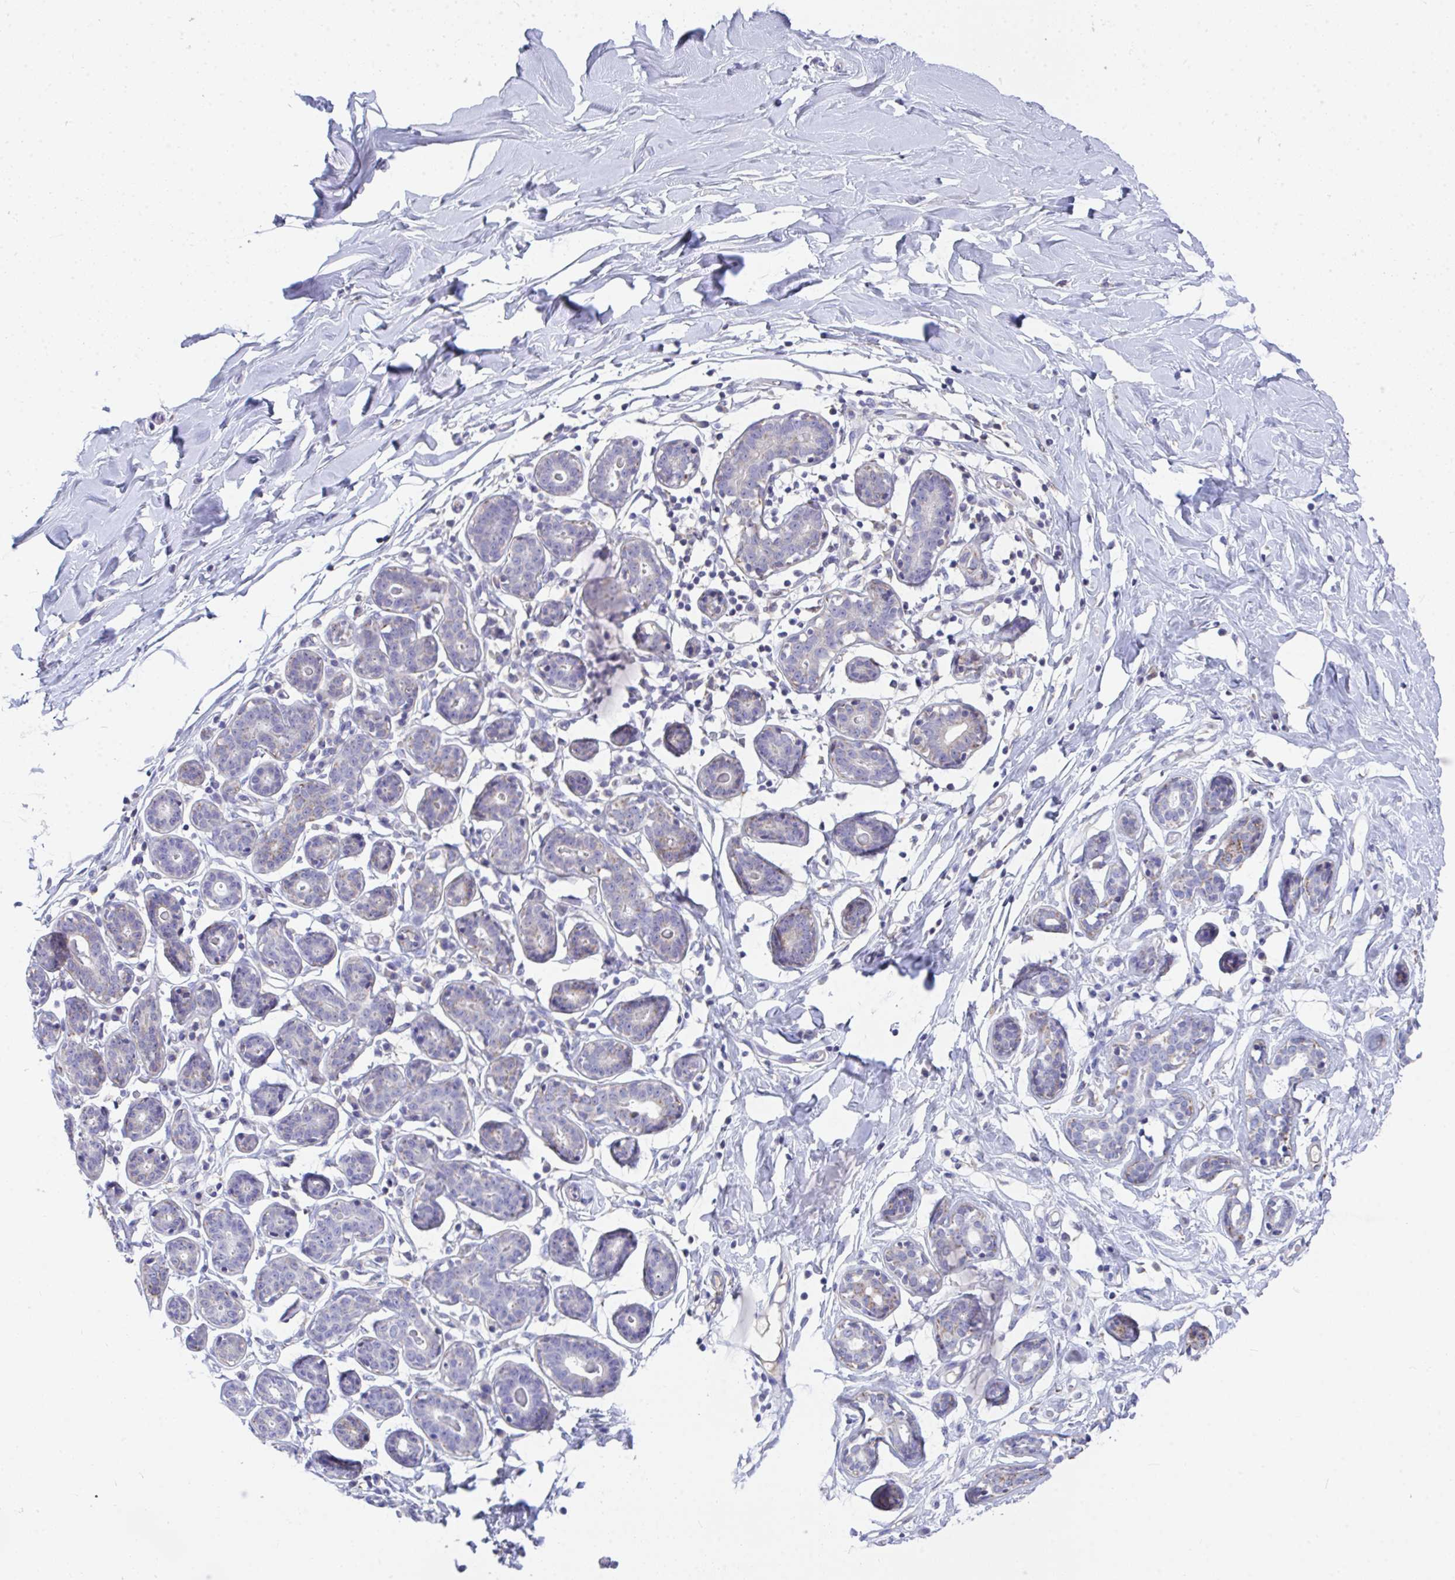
{"staining": {"intensity": "negative", "quantity": "none", "location": "none"}, "tissue": "breast", "cell_type": "Adipocytes", "image_type": "normal", "snomed": [{"axis": "morphology", "description": "Normal tissue, NOS"}, {"axis": "topography", "description": "Breast"}], "caption": "DAB (3,3'-diaminobenzidine) immunohistochemical staining of benign human breast demonstrates no significant staining in adipocytes. (DAB IHC with hematoxylin counter stain).", "gene": "COA5", "patient": {"sex": "female", "age": 27}}